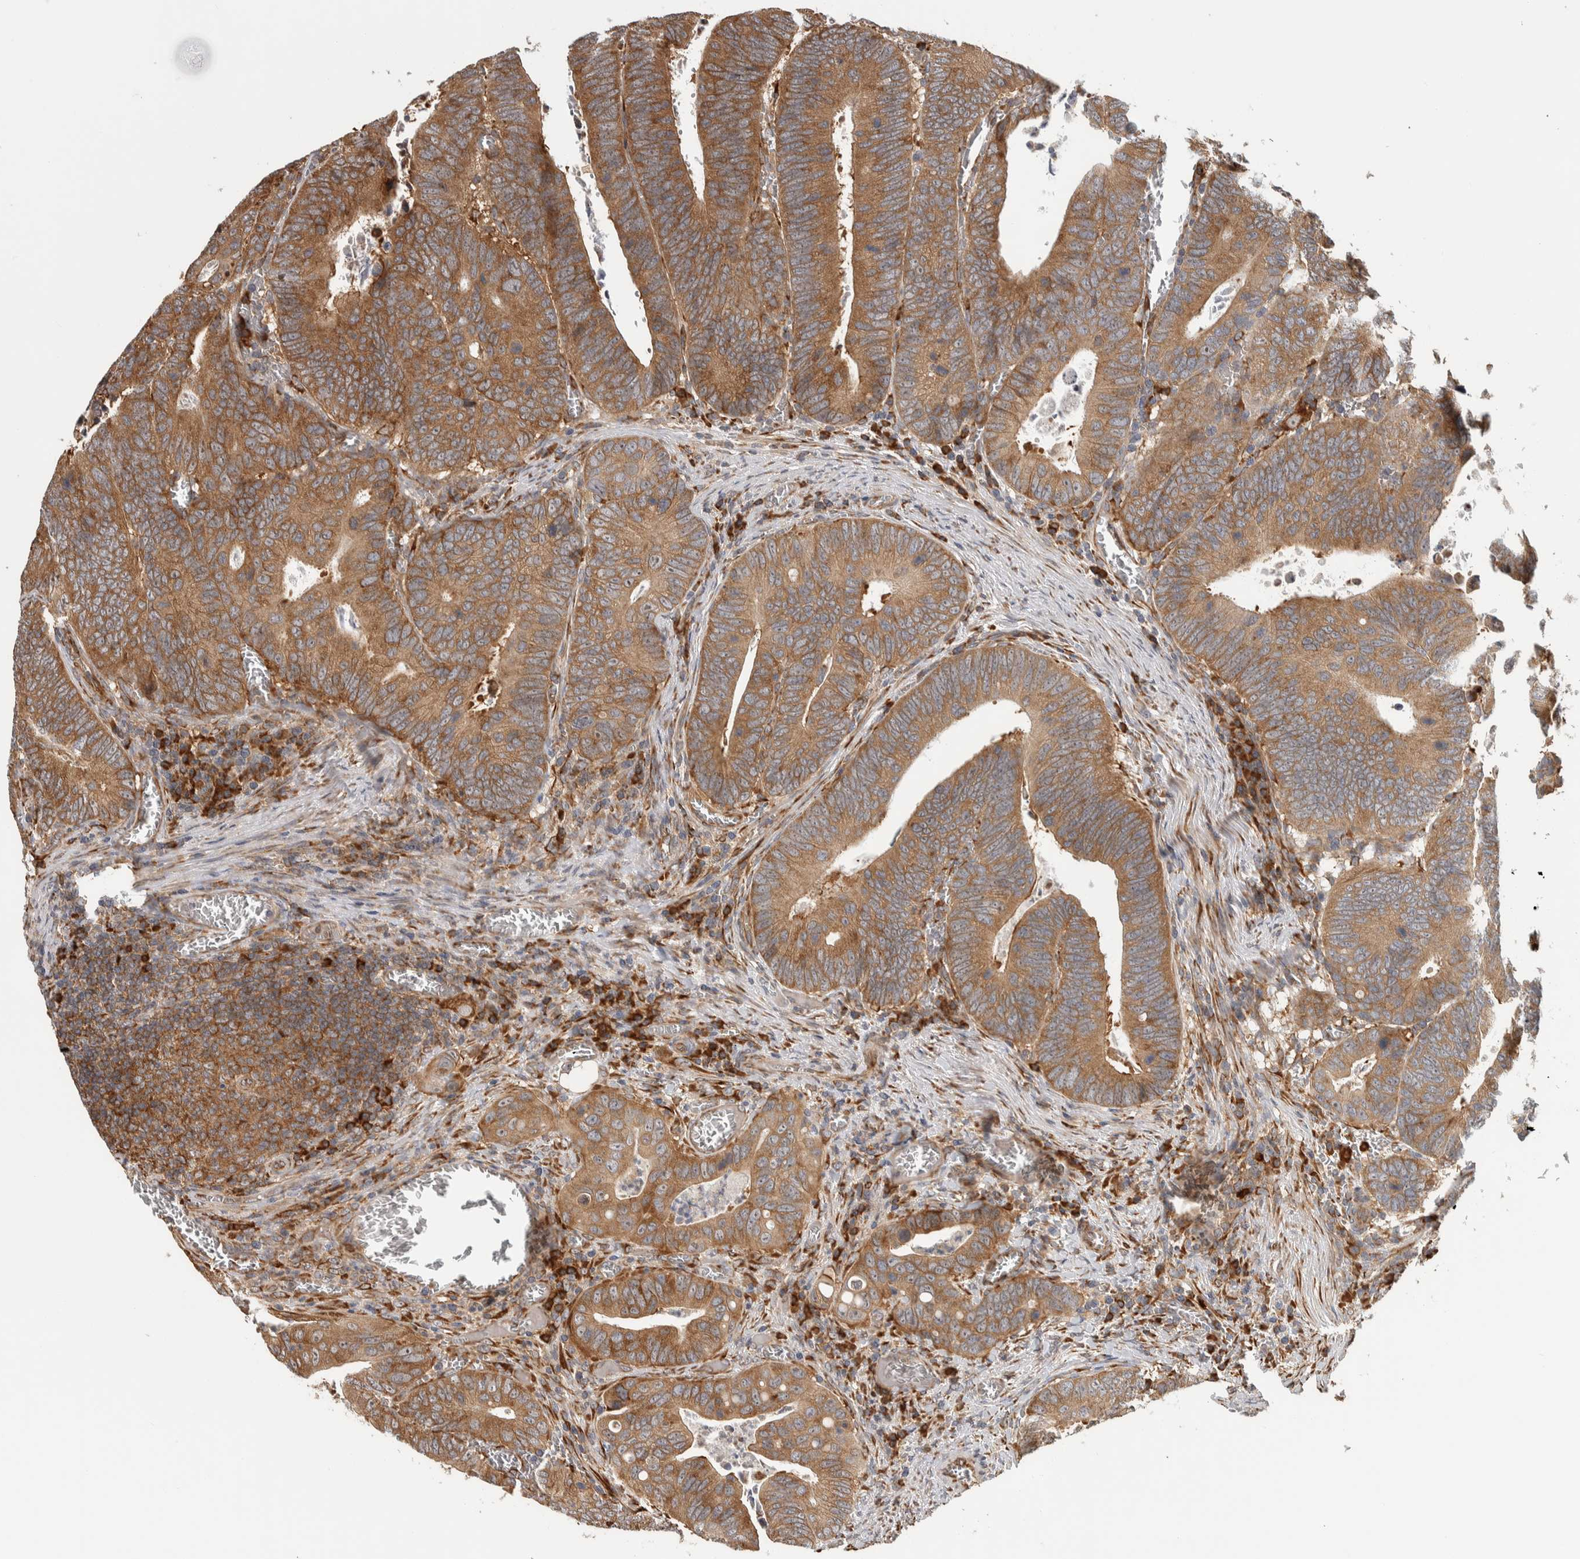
{"staining": {"intensity": "moderate", "quantity": ">75%", "location": "cytoplasmic/membranous"}, "tissue": "colorectal cancer", "cell_type": "Tumor cells", "image_type": "cancer", "snomed": [{"axis": "morphology", "description": "Inflammation, NOS"}, {"axis": "morphology", "description": "Adenocarcinoma, NOS"}, {"axis": "topography", "description": "Colon"}], "caption": "Brown immunohistochemical staining in colorectal cancer shows moderate cytoplasmic/membranous positivity in about >75% of tumor cells.", "gene": "EIF3H", "patient": {"sex": "male", "age": 72}}